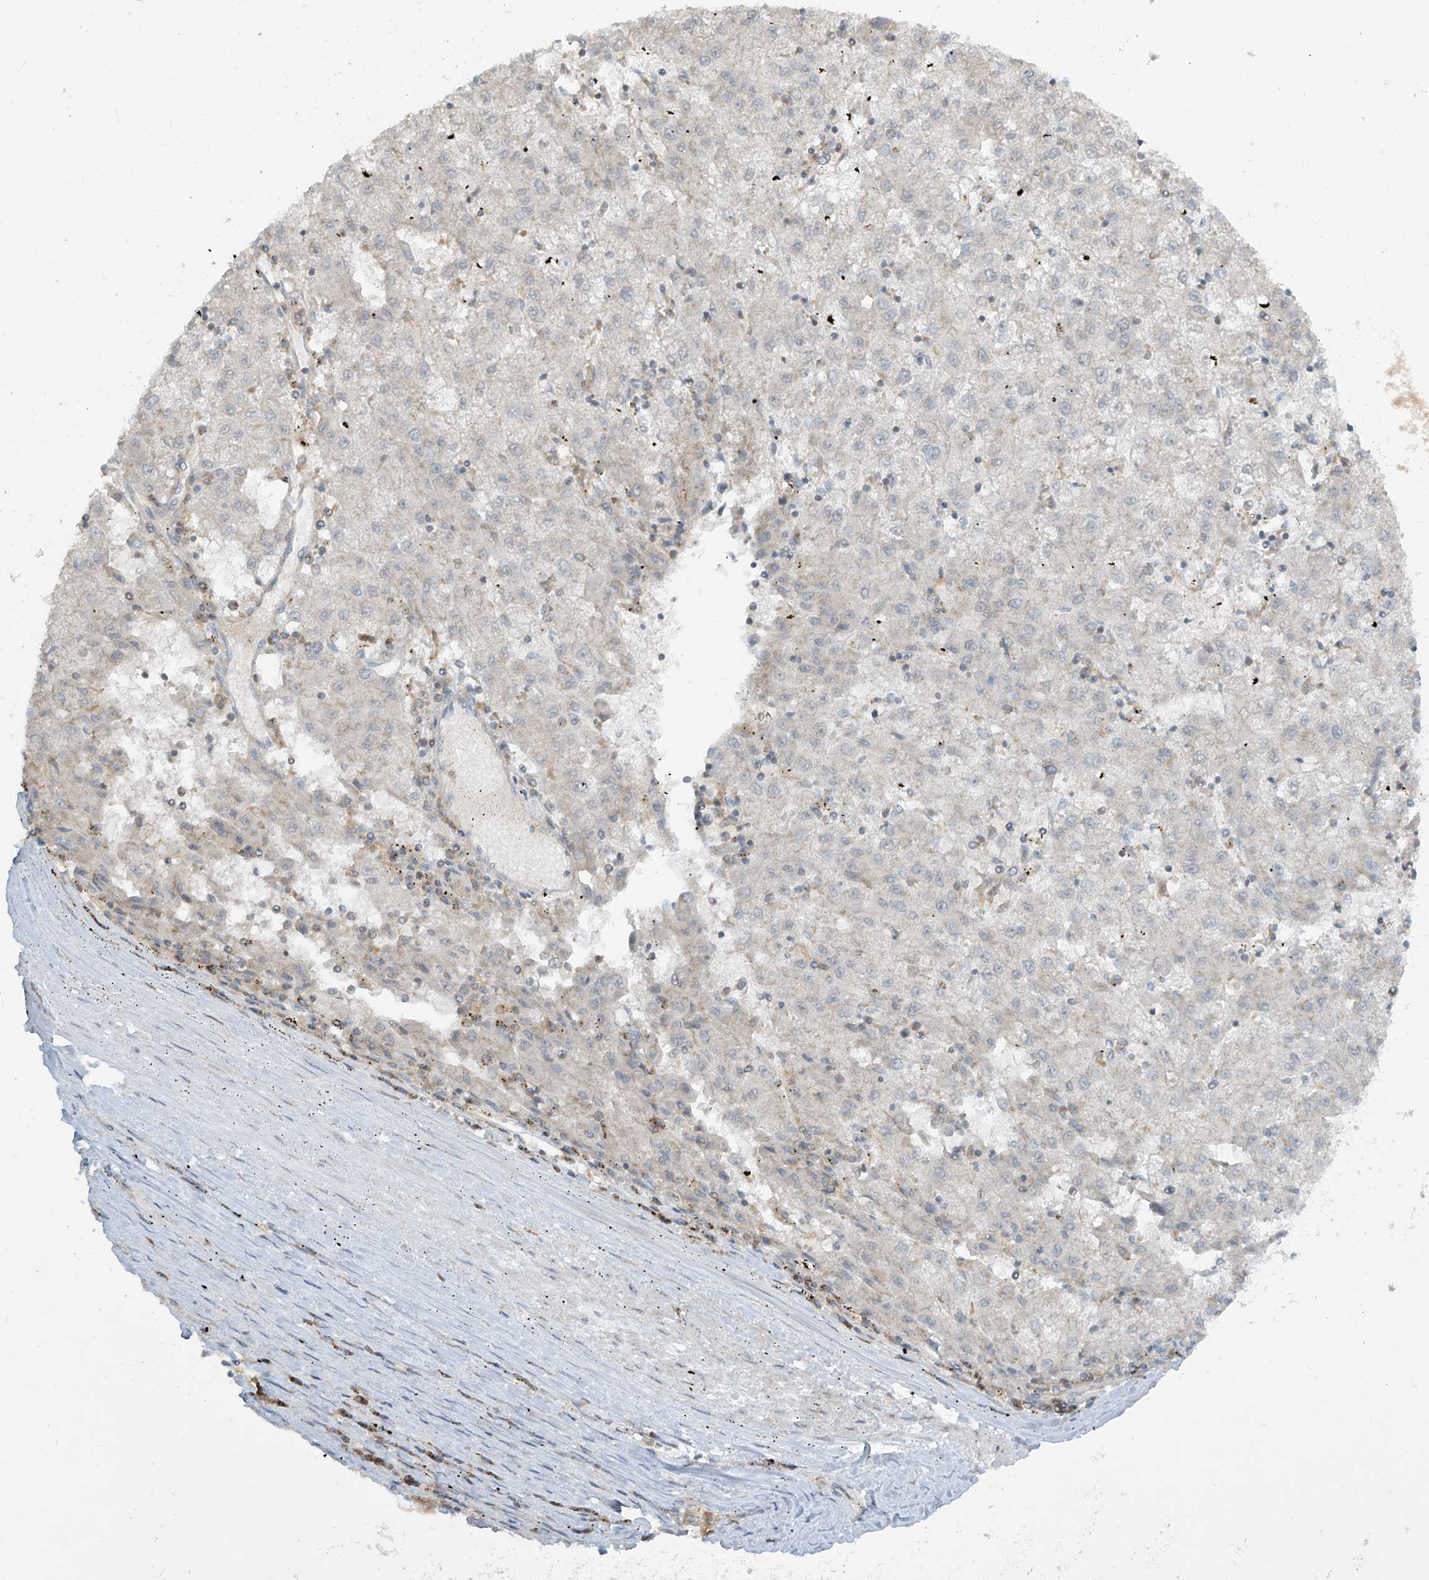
{"staining": {"intensity": "negative", "quantity": "none", "location": "none"}, "tissue": "liver cancer", "cell_type": "Tumor cells", "image_type": "cancer", "snomed": [{"axis": "morphology", "description": "Carcinoma, Hepatocellular, NOS"}, {"axis": "topography", "description": "Liver"}], "caption": "This is a micrograph of IHC staining of liver cancer, which shows no positivity in tumor cells.", "gene": "PARVG", "patient": {"sex": "male", "age": 72}}